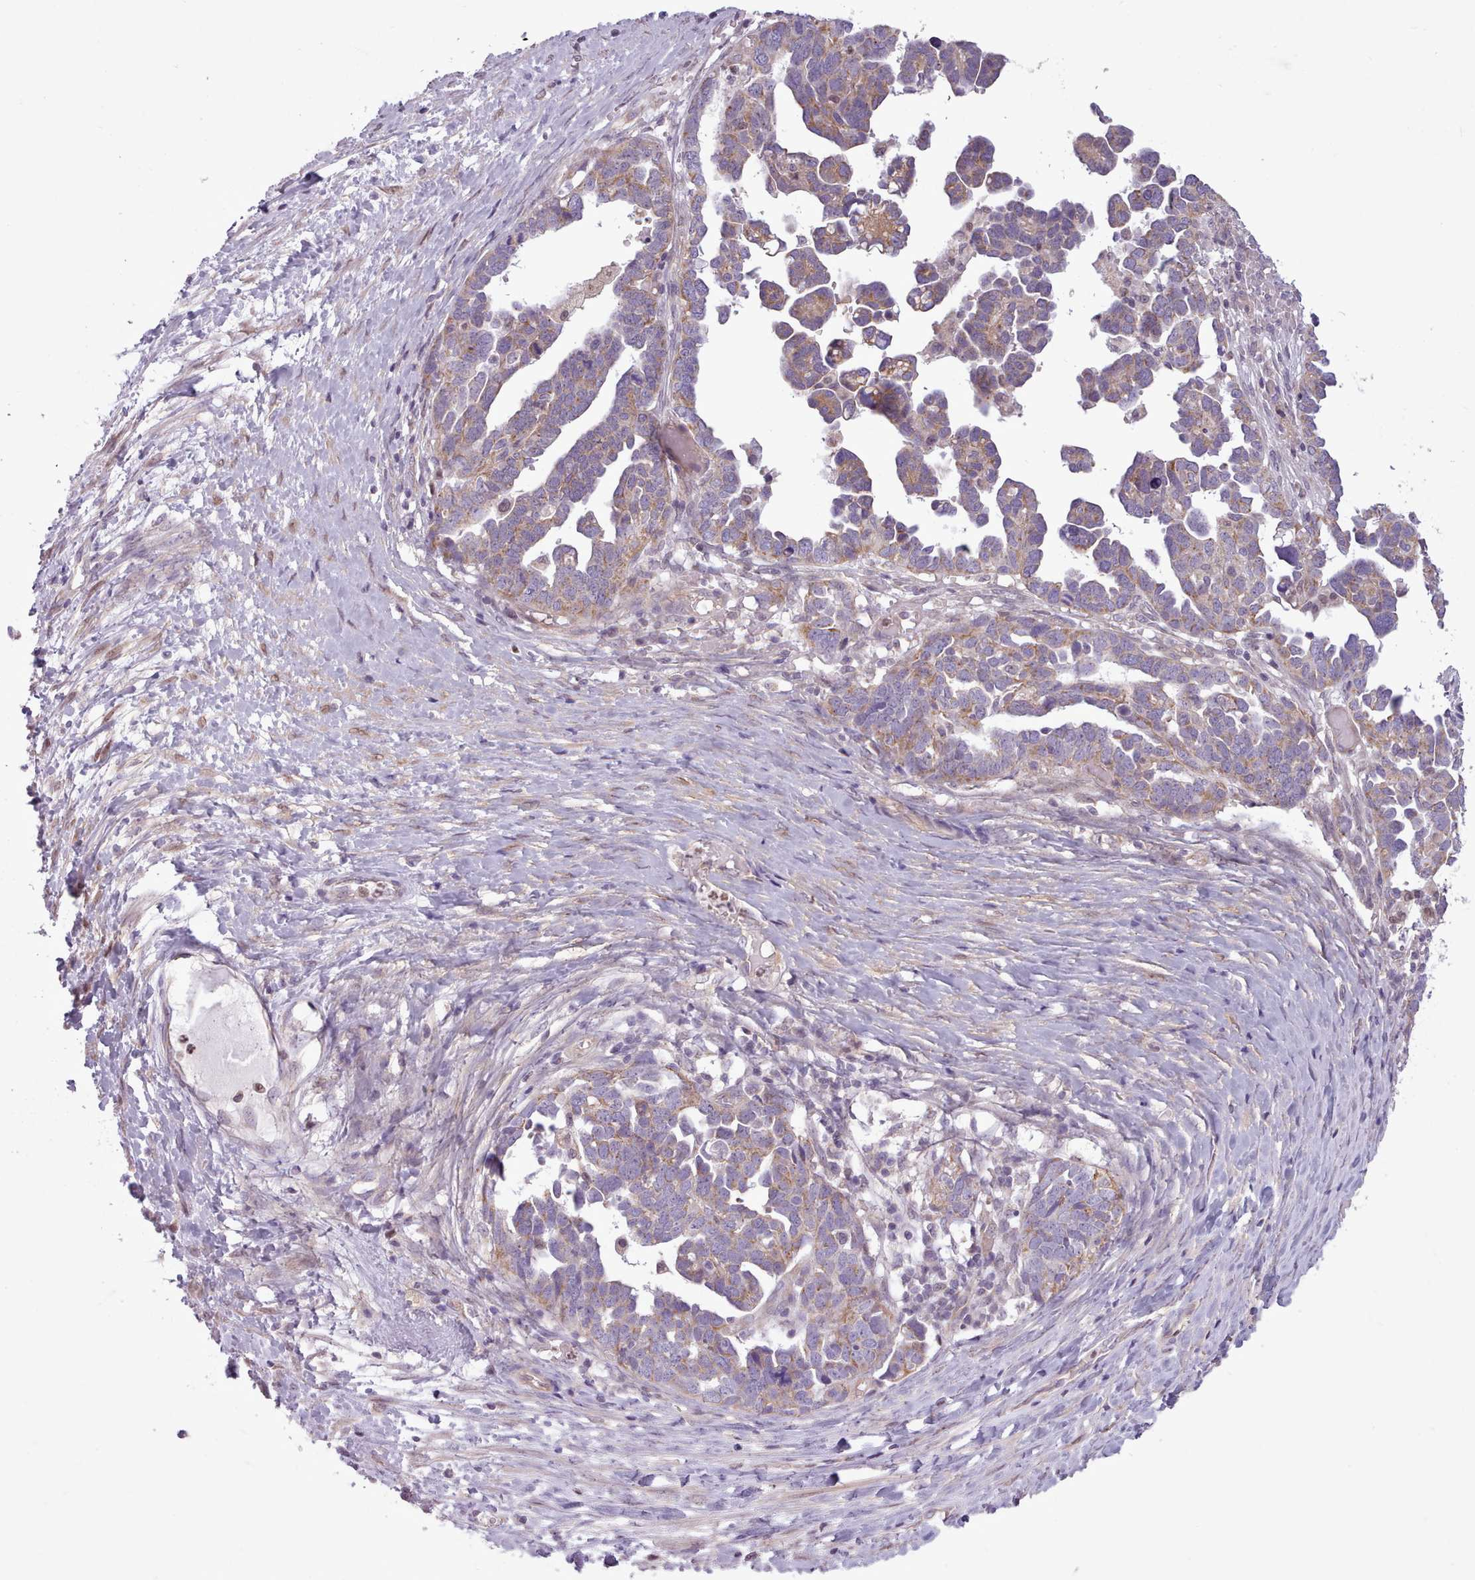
{"staining": {"intensity": "moderate", "quantity": "25%-75%", "location": "cytoplasmic/membranous"}, "tissue": "ovarian cancer", "cell_type": "Tumor cells", "image_type": "cancer", "snomed": [{"axis": "morphology", "description": "Cystadenocarcinoma, serous, NOS"}, {"axis": "topography", "description": "Ovary"}], "caption": "Serous cystadenocarcinoma (ovarian) stained with a brown dye displays moderate cytoplasmic/membranous positive staining in approximately 25%-75% of tumor cells.", "gene": "SLURP1", "patient": {"sex": "female", "age": 54}}